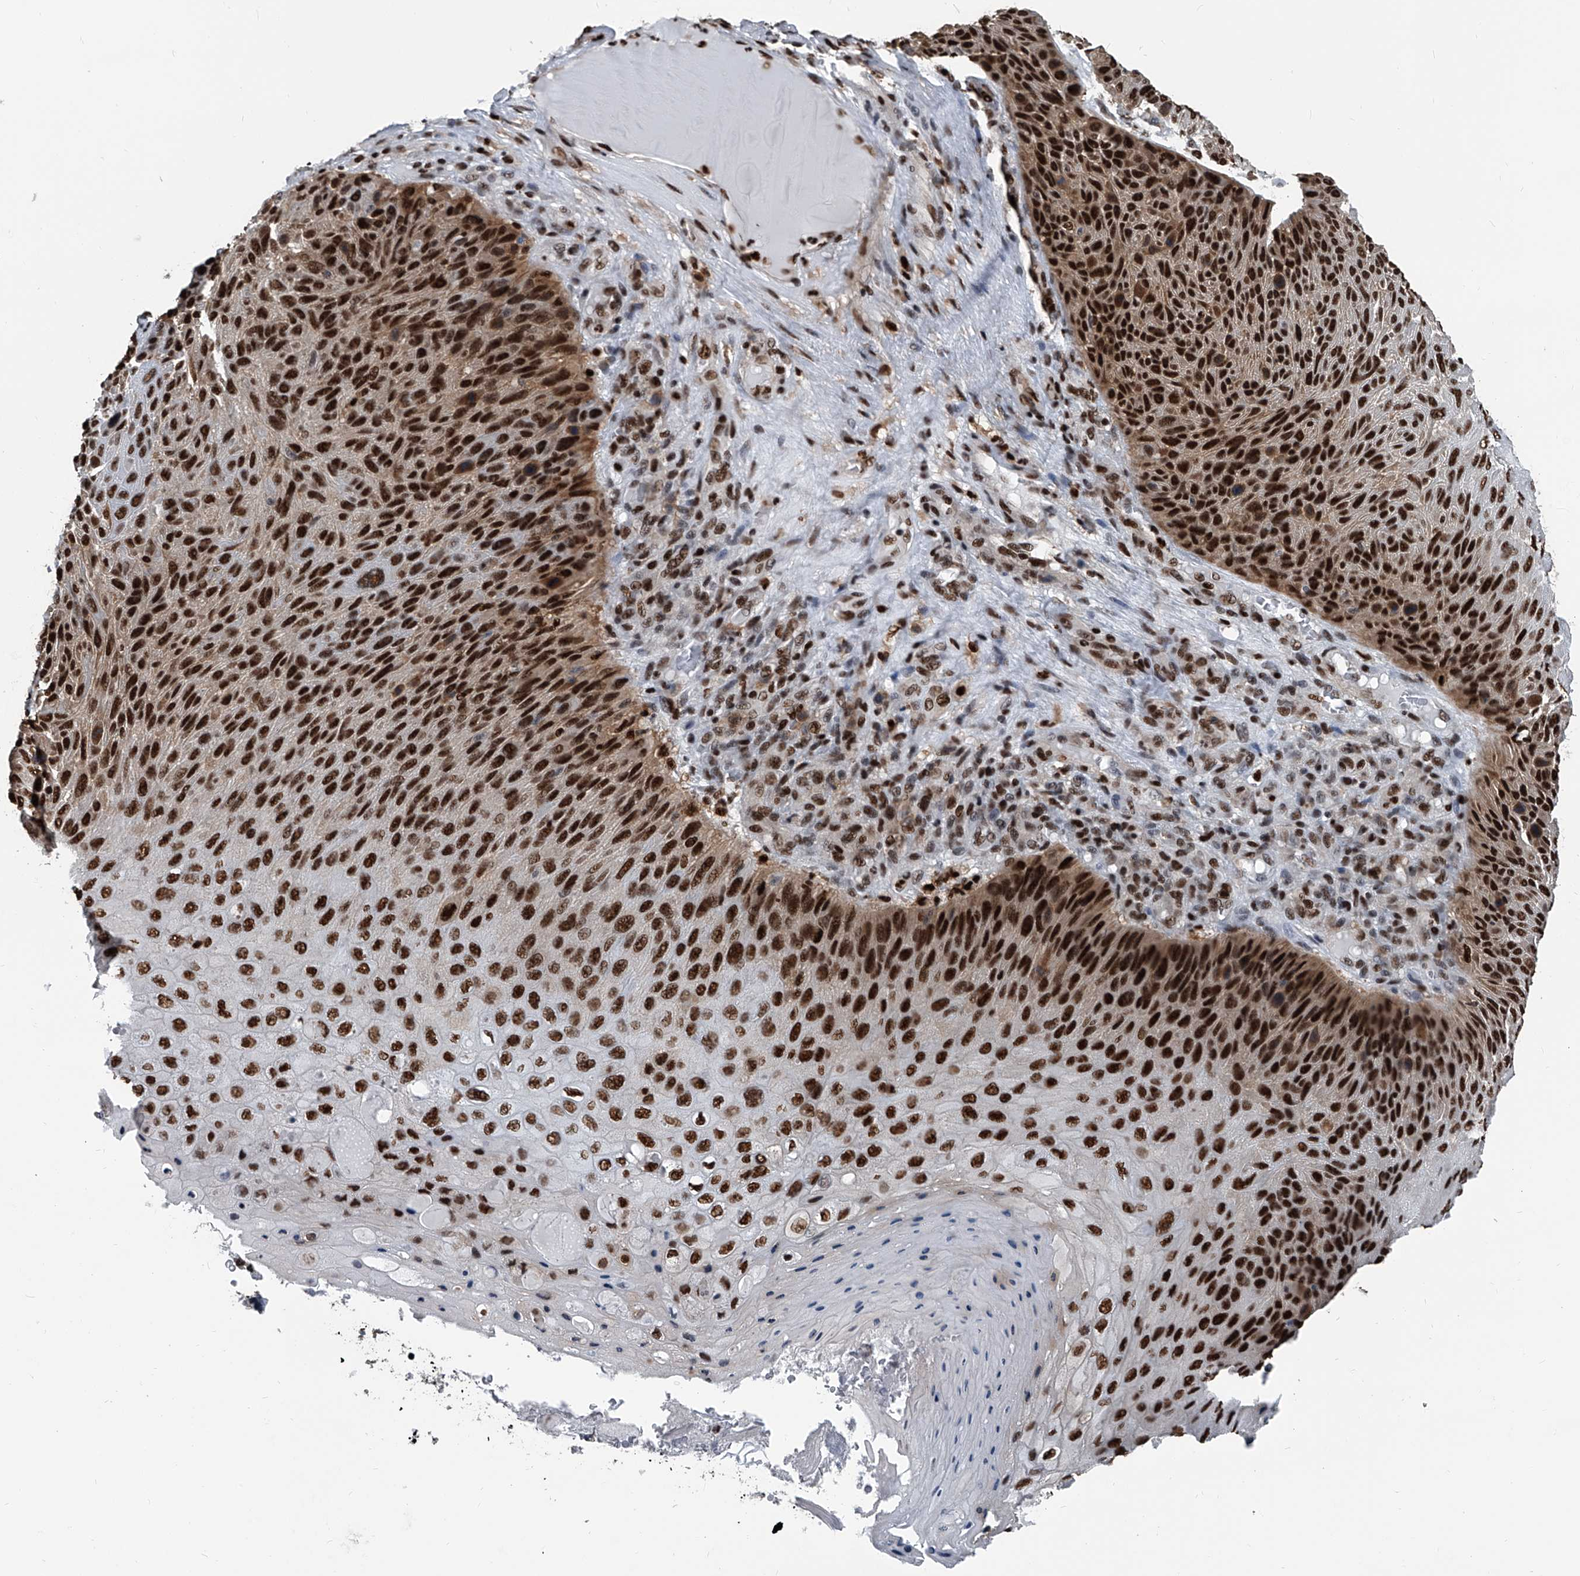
{"staining": {"intensity": "strong", "quantity": ">75%", "location": "cytoplasmic/membranous,nuclear"}, "tissue": "skin cancer", "cell_type": "Tumor cells", "image_type": "cancer", "snomed": [{"axis": "morphology", "description": "Squamous cell carcinoma, NOS"}, {"axis": "topography", "description": "Skin"}], "caption": "Strong cytoplasmic/membranous and nuclear positivity for a protein is present in approximately >75% of tumor cells of squamous cell carcinoma (skin) using immunohistochemistry (IHC).", "gene": "FKBP5", "patient": {"sex": "female", "age": 88}}